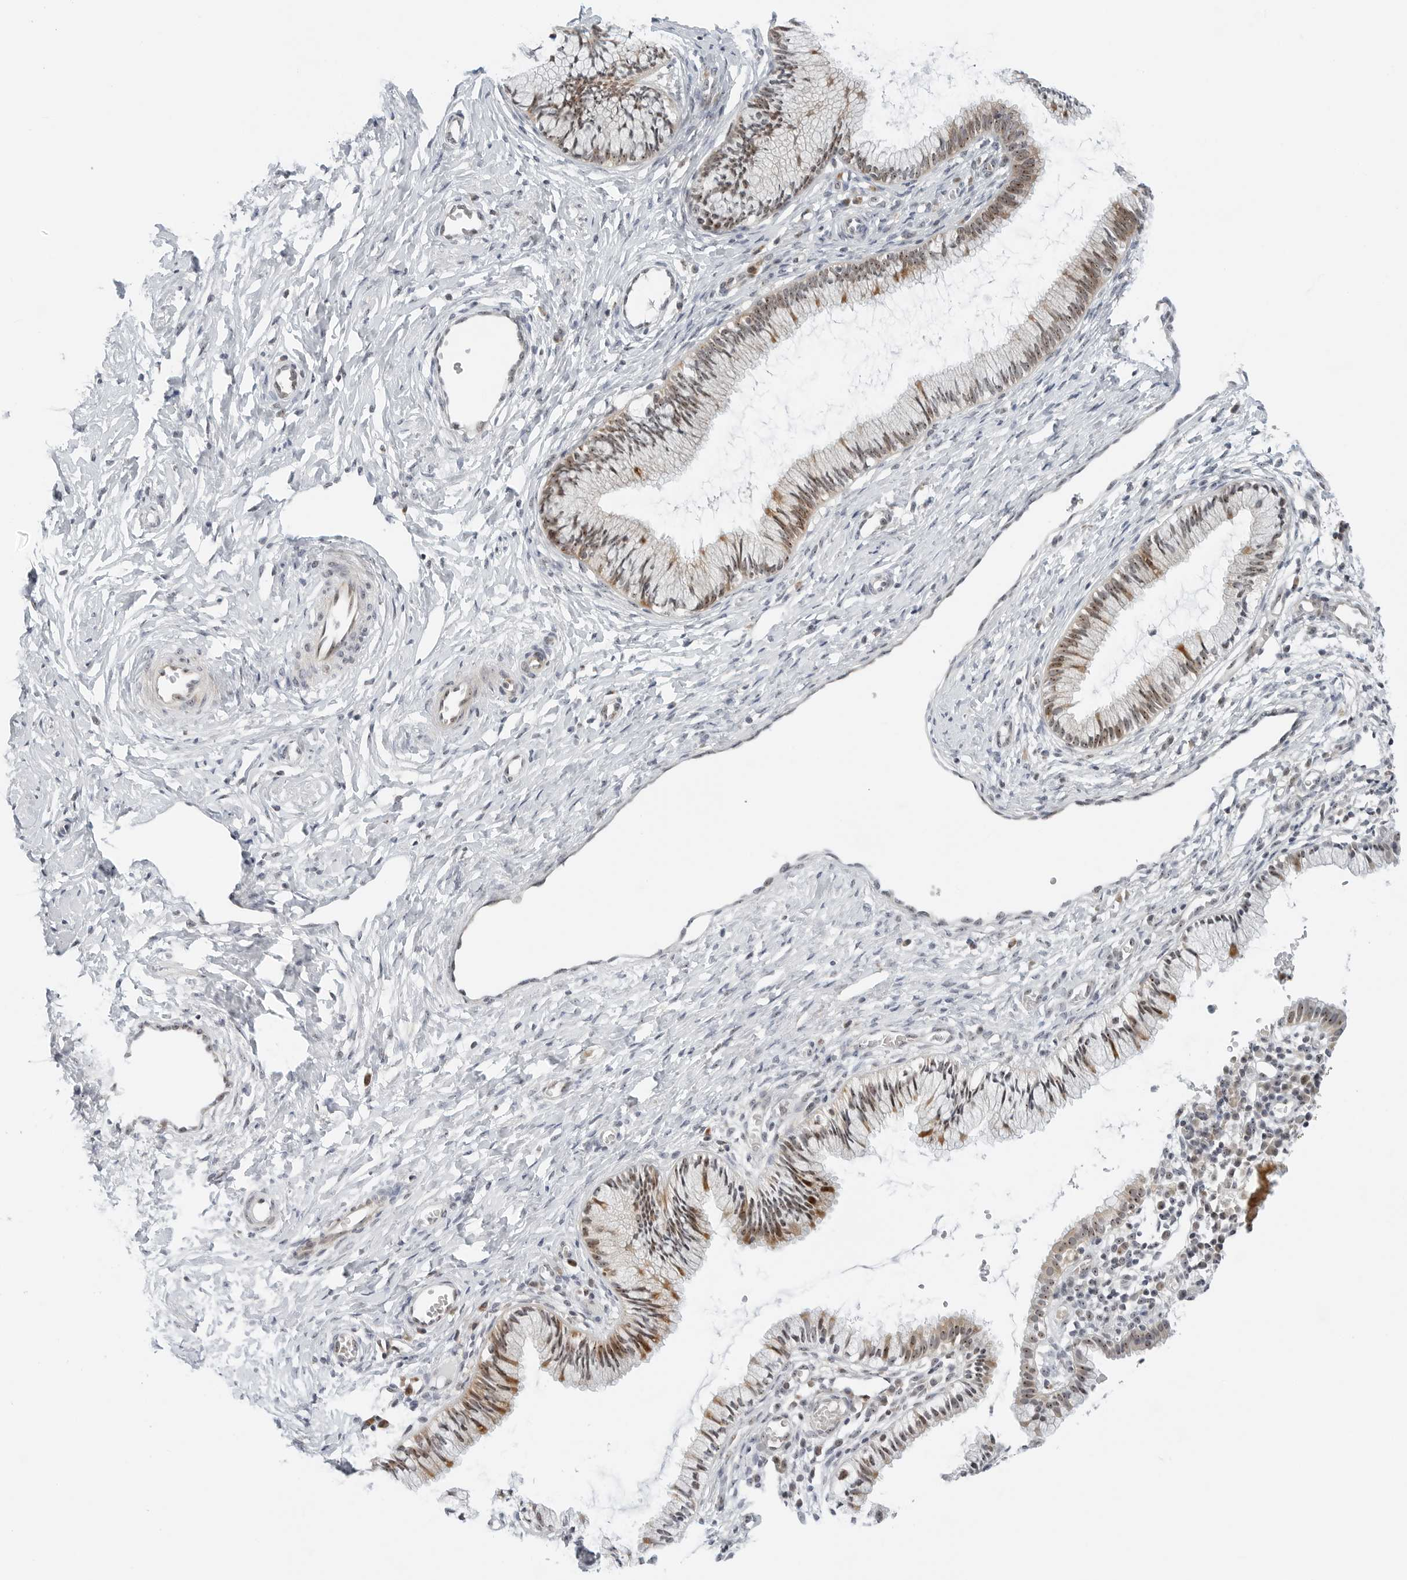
{"staining": {"intensity": "moderate", "quantity": "<25%", "location": "cytoplasmic/membranous,nuclear"}, "tissue": "cervix", "cell_type": "Glandular cells", "image_type": "normal", "snomed": [{"axis": "morphology", "description": "Normal tissue, NOS"}, {"axis": "topography", "description": "Cervix"}], "caption": "Glandular cells display low levels of moderate cytoplasmic/membranous,nuclear staining in approximately <25% of cells in unremarkable human cervix. The protein is shown in brown color, while the nuclei are stained blue.", "gene": "RIMKLA", "patient": {"sex": "female", "age": 27}}